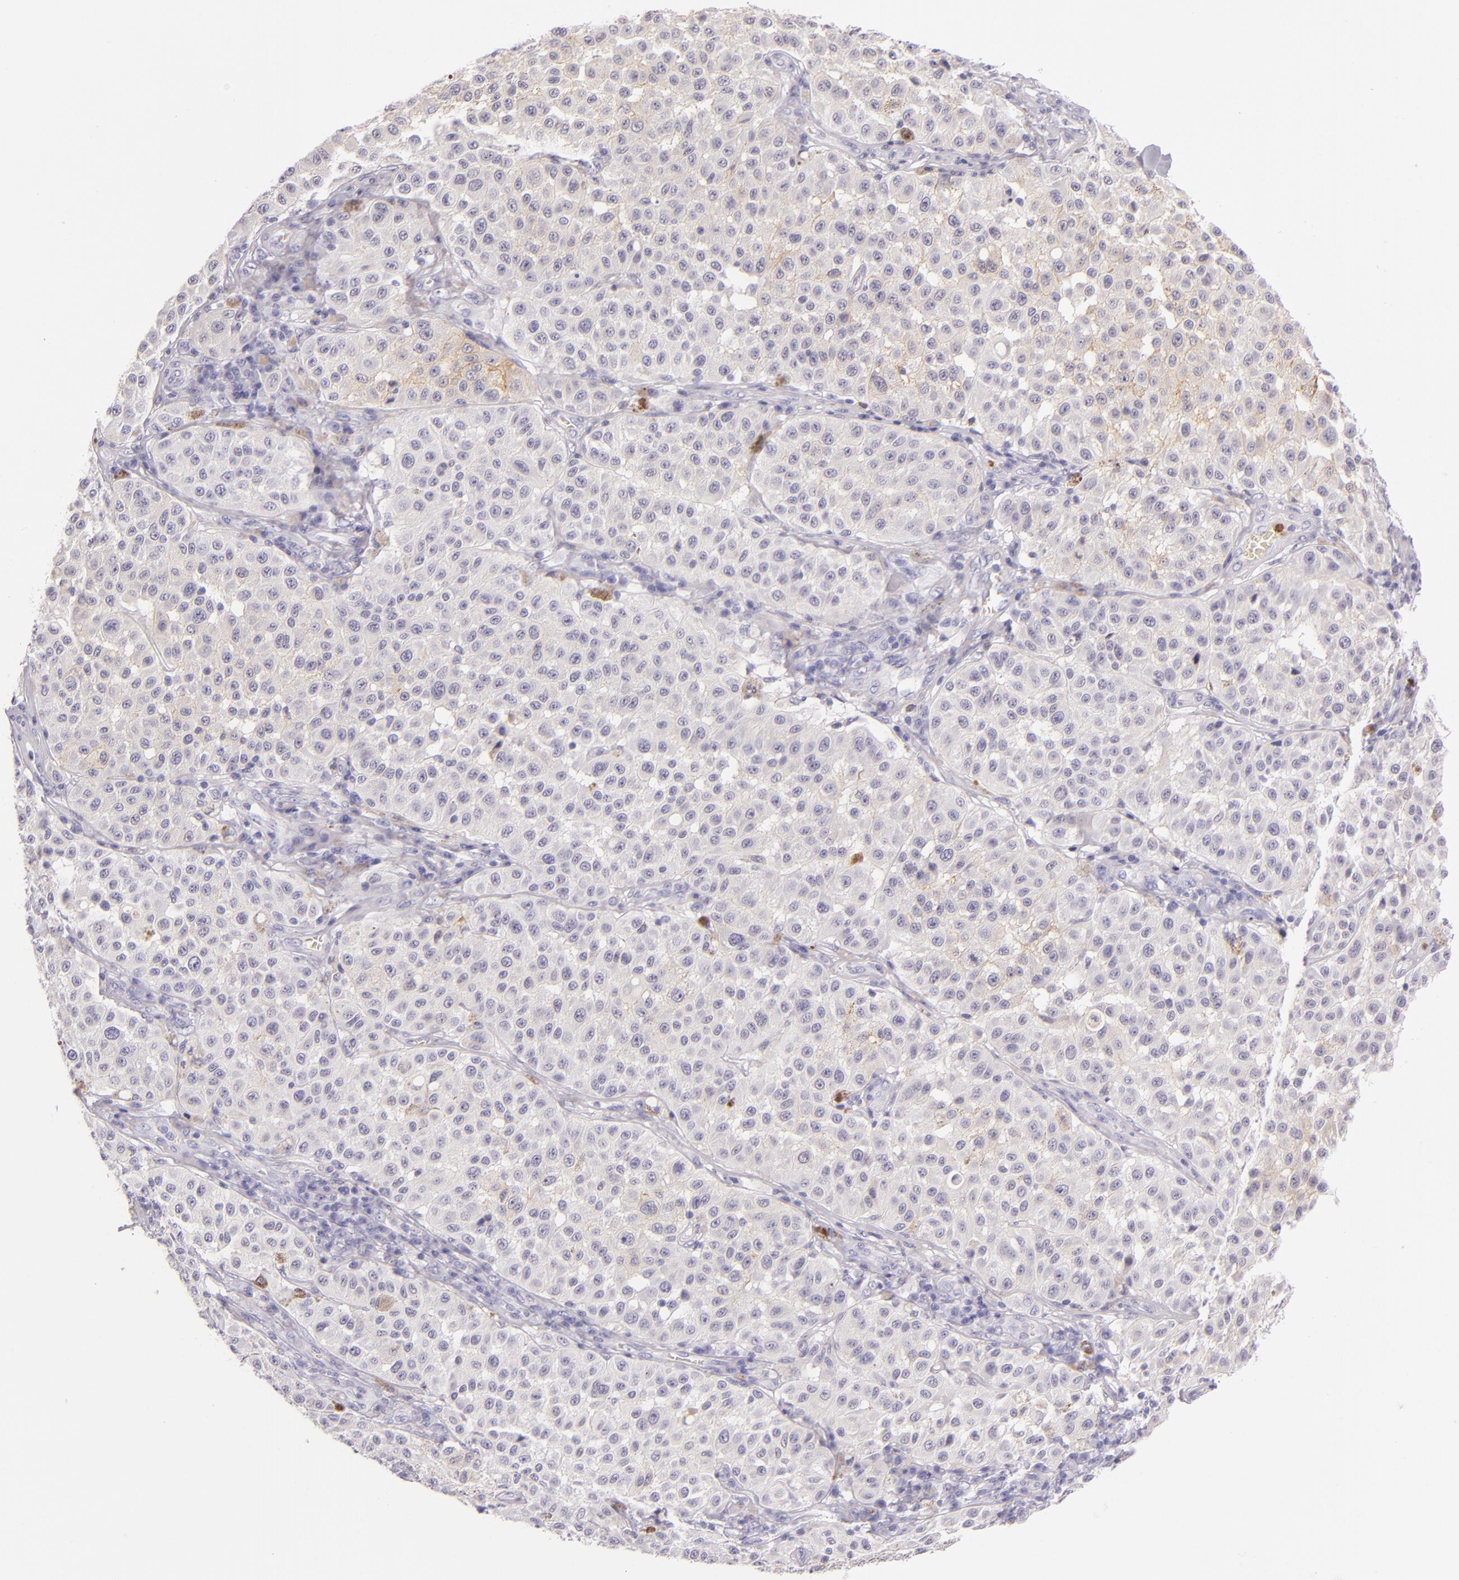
{"staining": {"intensity": "weak", "quantity": "<25%", "location": "cytoplasmic/membranous"}, "tissue": "melanoma", "cell_type": "Tumor cells", "image_type": "cancer", "snomed": [{"axis": "morphology", "description": "Malignant melanoma, NOS"}, {"axis": "topography", "description": "Skin"}], "caption": "Malignant melanoma was stained to show a protein in brown. There is no significant expression in tumor cells.", "gene": "CEACAM1", "patient": {"sex": "female", "age": 64}}